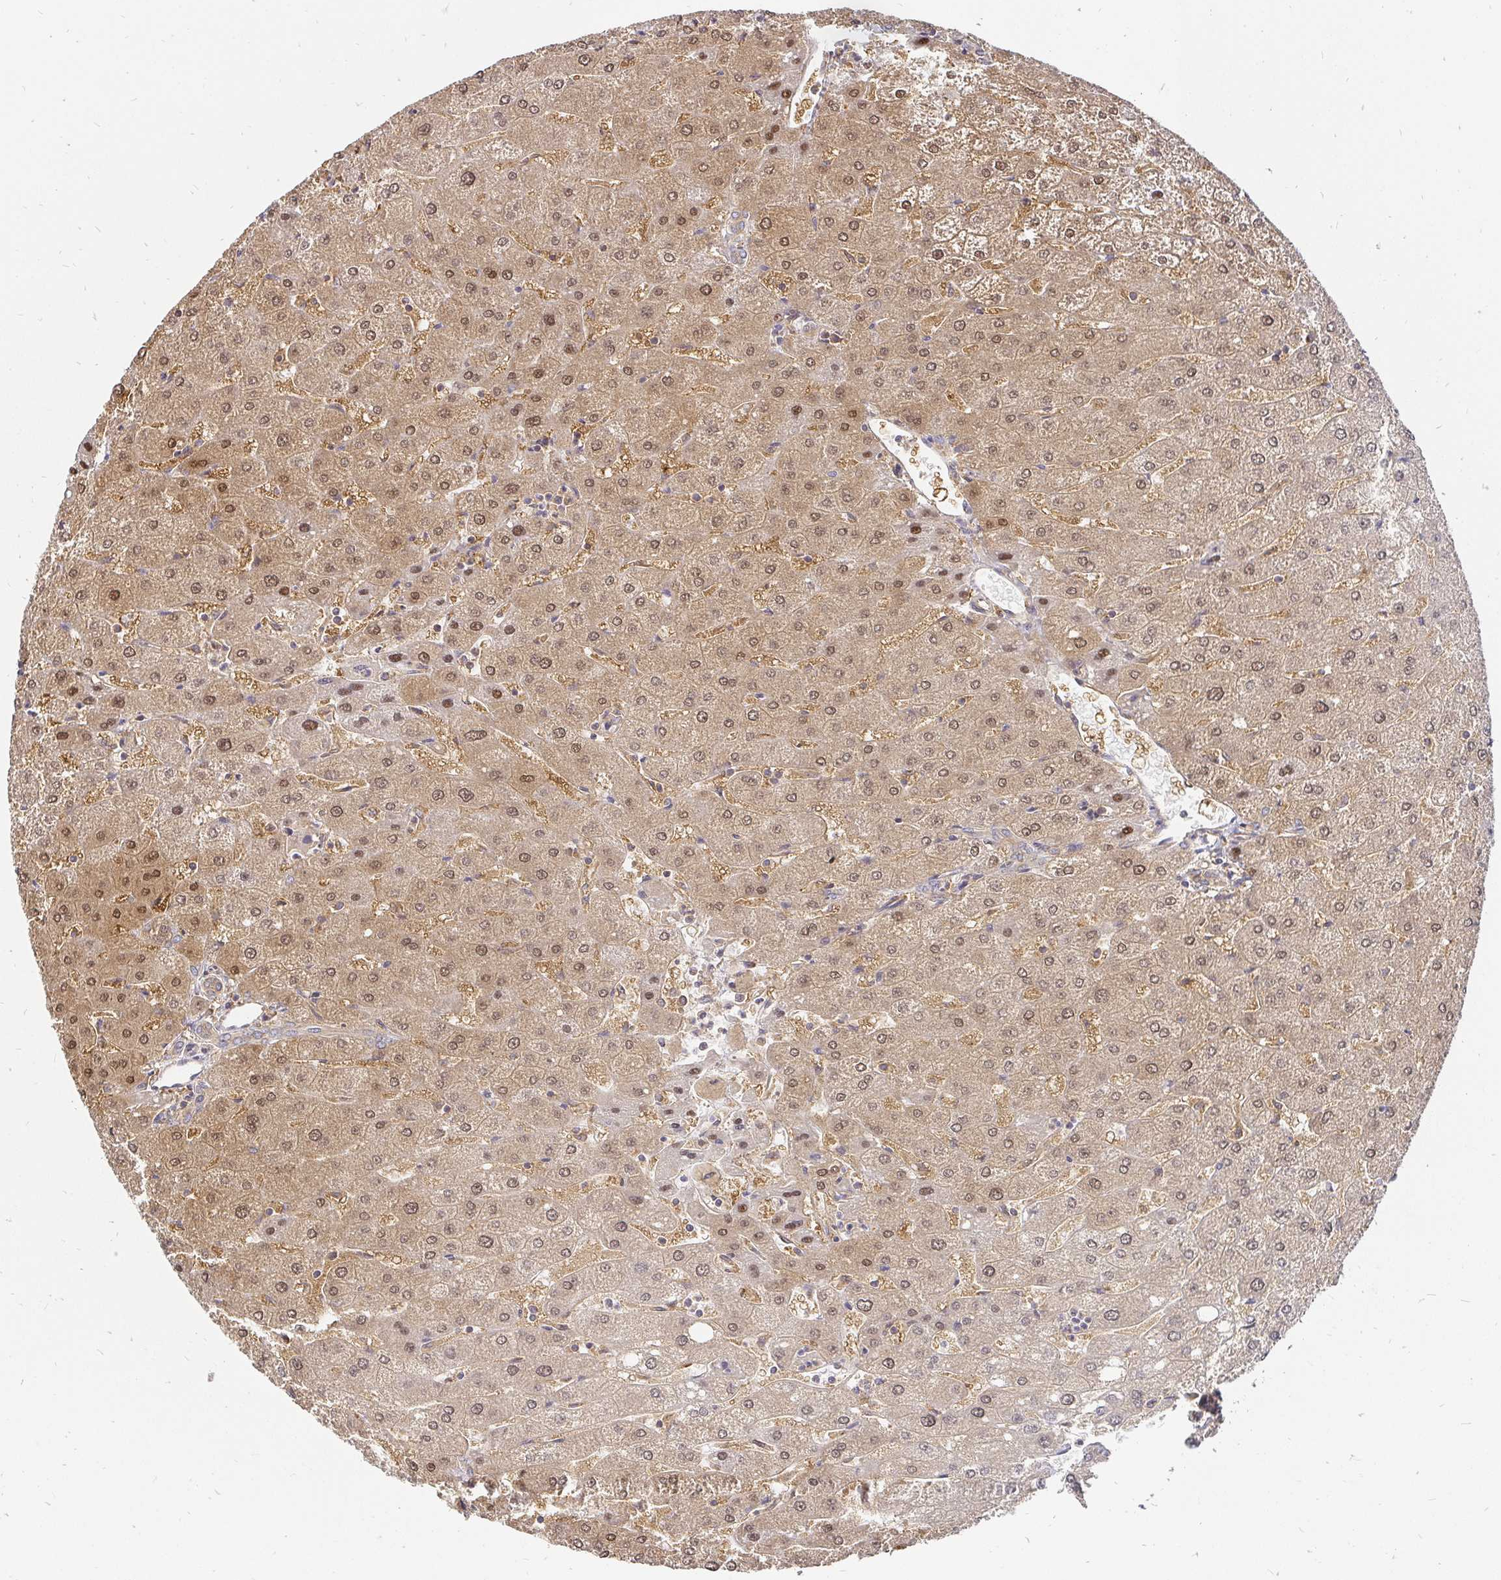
{"staining": {"intensity": "moderate", "quantity": ">75%", "location": "cytoplasmic/membranous"}, "tissue": "liver", "cell_type": "Cholangiocytes", "image_type": "normal", "snomed": [{"axis": "morphology", "description": "Normal tissue, NOS"}, {"axis": "topography", "description": "Liver"}], "caption": "Immunohistochemical staining of benign liver demonstrates moderate cytoplasmic/membranous protein positivity in about >75% of cholangiocytes. The staining was performed using DAB, with brown indicating positive protein expression. Nuclei are stained blue with hematoxylin.", "gene": "KIF5B", "patient": {"sex": "male", "age": 67}}